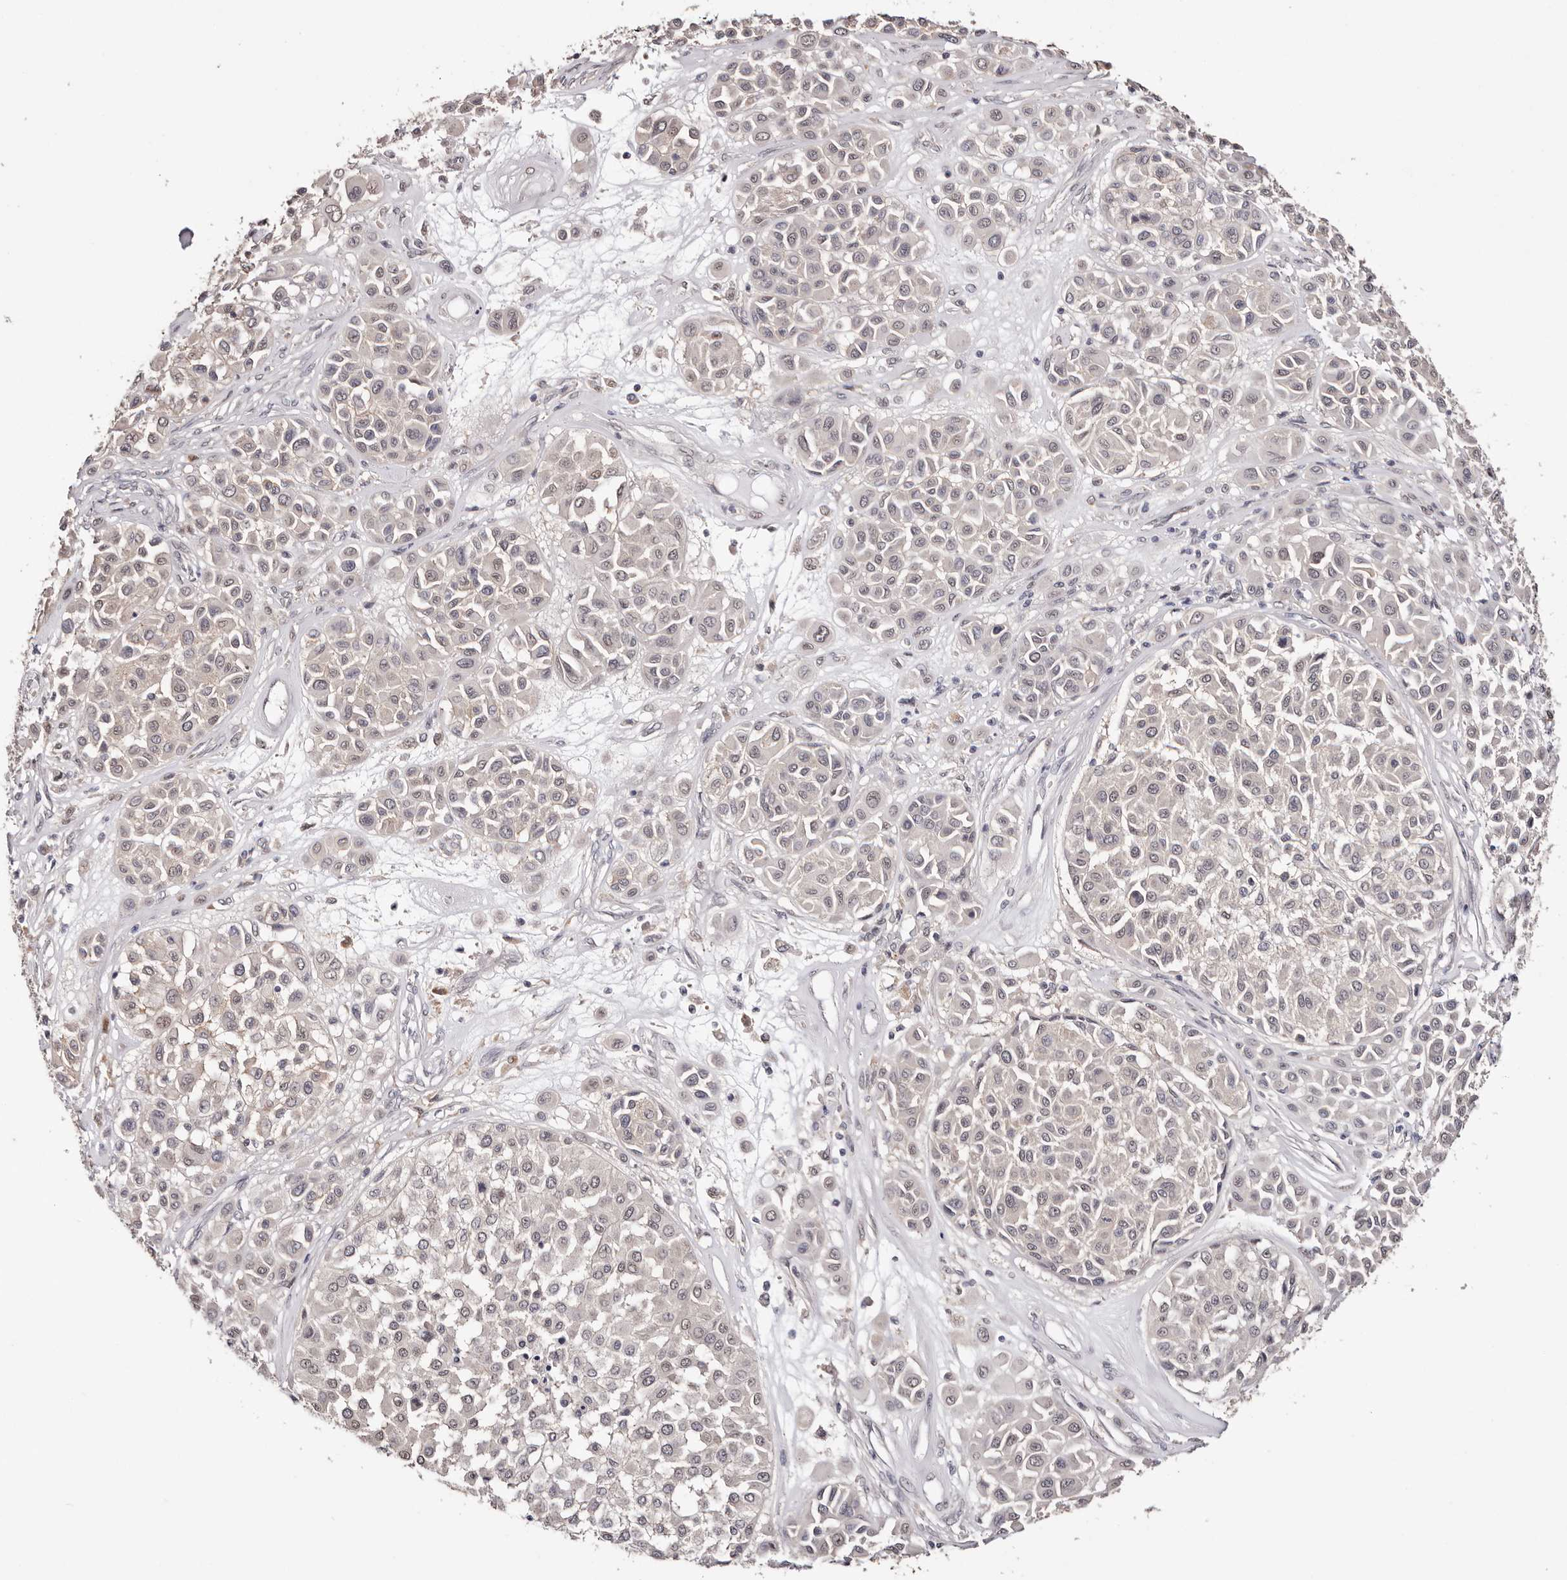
{"staining": {"intensity": "negative", "quantity": "none", "location": "none"}, "tissue": "melanoma", "cell_type": "Tumor cells", "image_type": "cancer", "snomed": [{"axis": "morphology", "description": "Malignant melanoma, Metastatic site"}, {"axis": "topography", "description": "Soft tissue"}], "caption": "Tumor cells are negative for brown protein staining in melanoma.", "gene": "TYW3", "patient": {"sex": "male", "age": 41}}